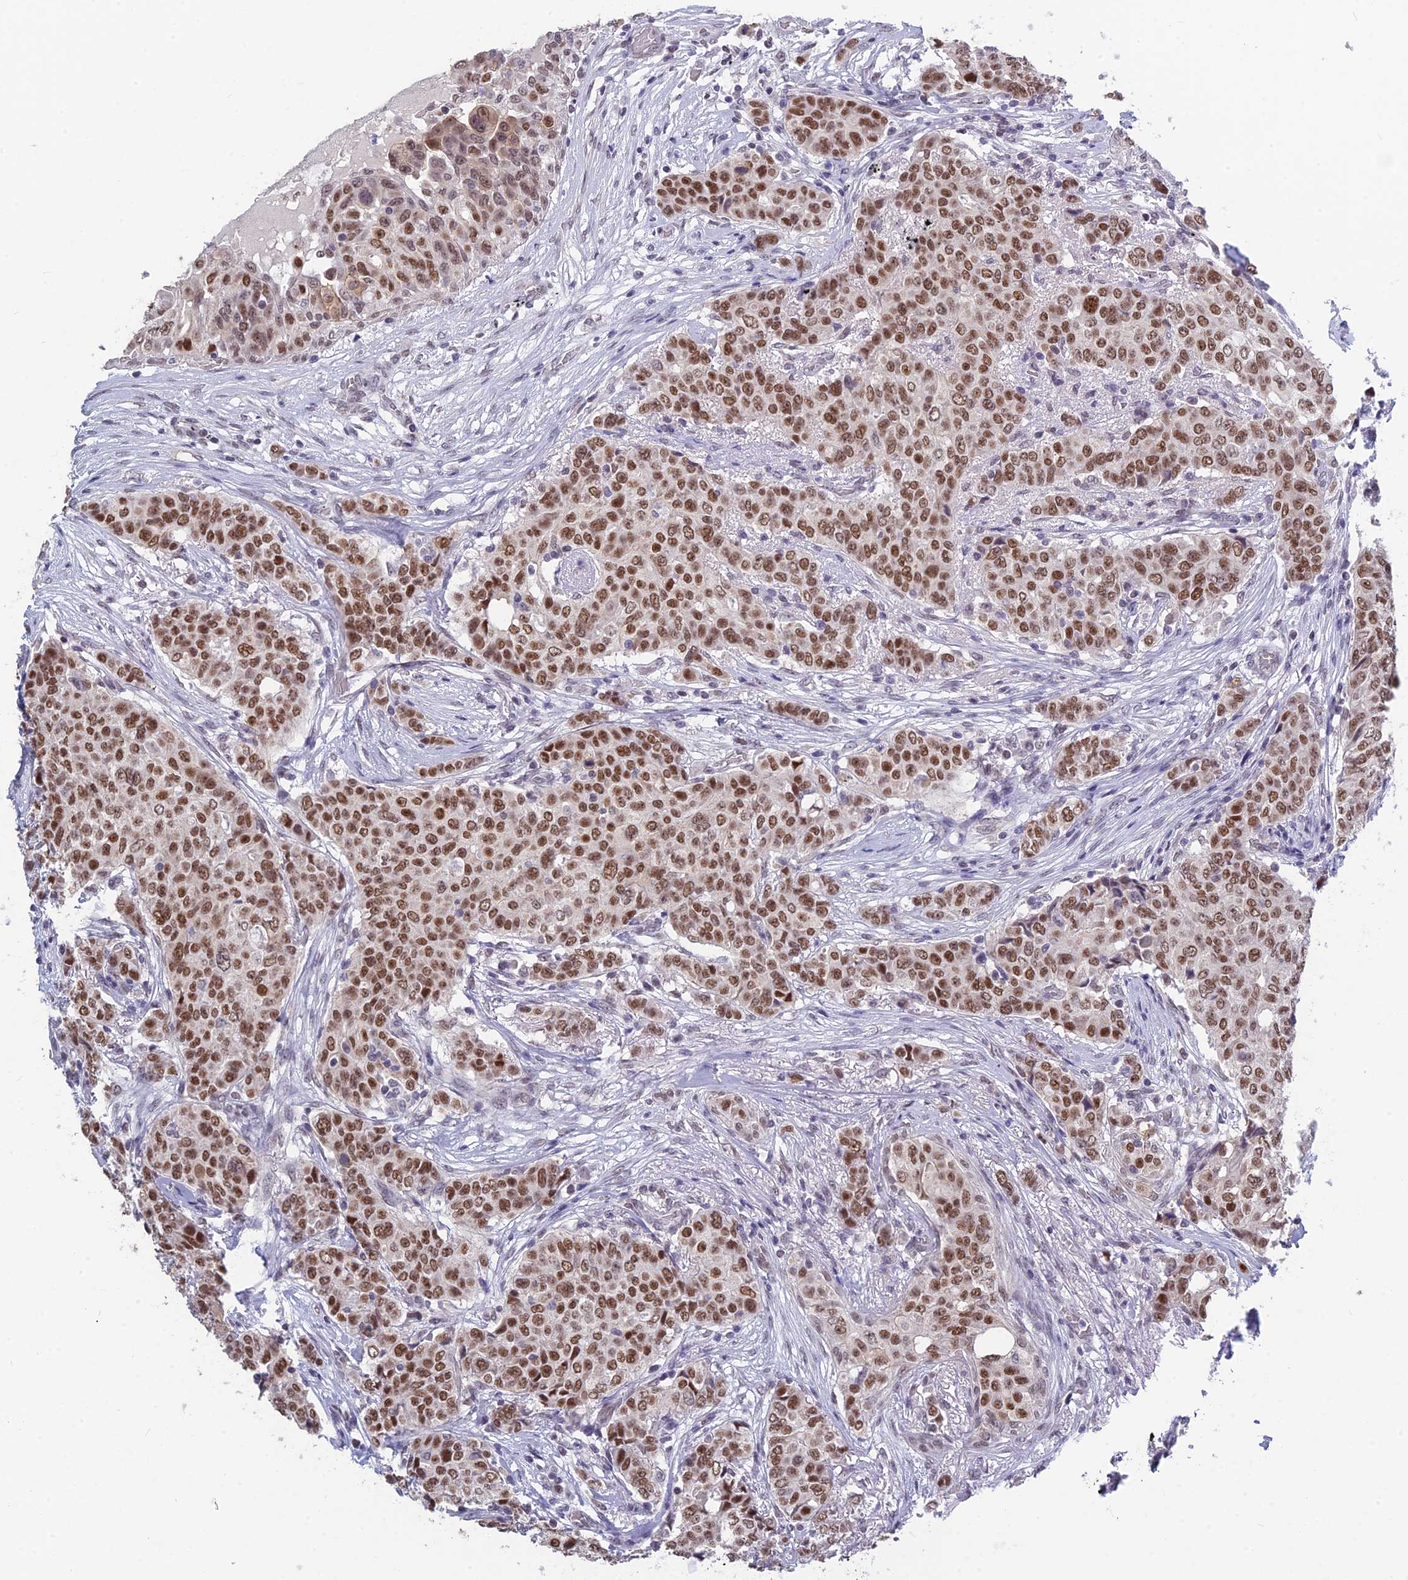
{"staining": {"intensity": "moderate", "quantity": ">75%", "location": "nuclear"}, "tissue": "breast cancer", "cell_type": "Tumor cells", "image_type": "cancer", "snomed": [{"axis": "morphology", "description": "Lobular carcinoma"}, {"axis": "topography", "description": "Breast"}], "caption": "Protein analysis of breast lobular carcinoma tissue exhibits moderate nuclear staining in approximately >75% of tumor cells.", "gene": "MT-CO3", "patient": {"sex": "female", "age": 51}}